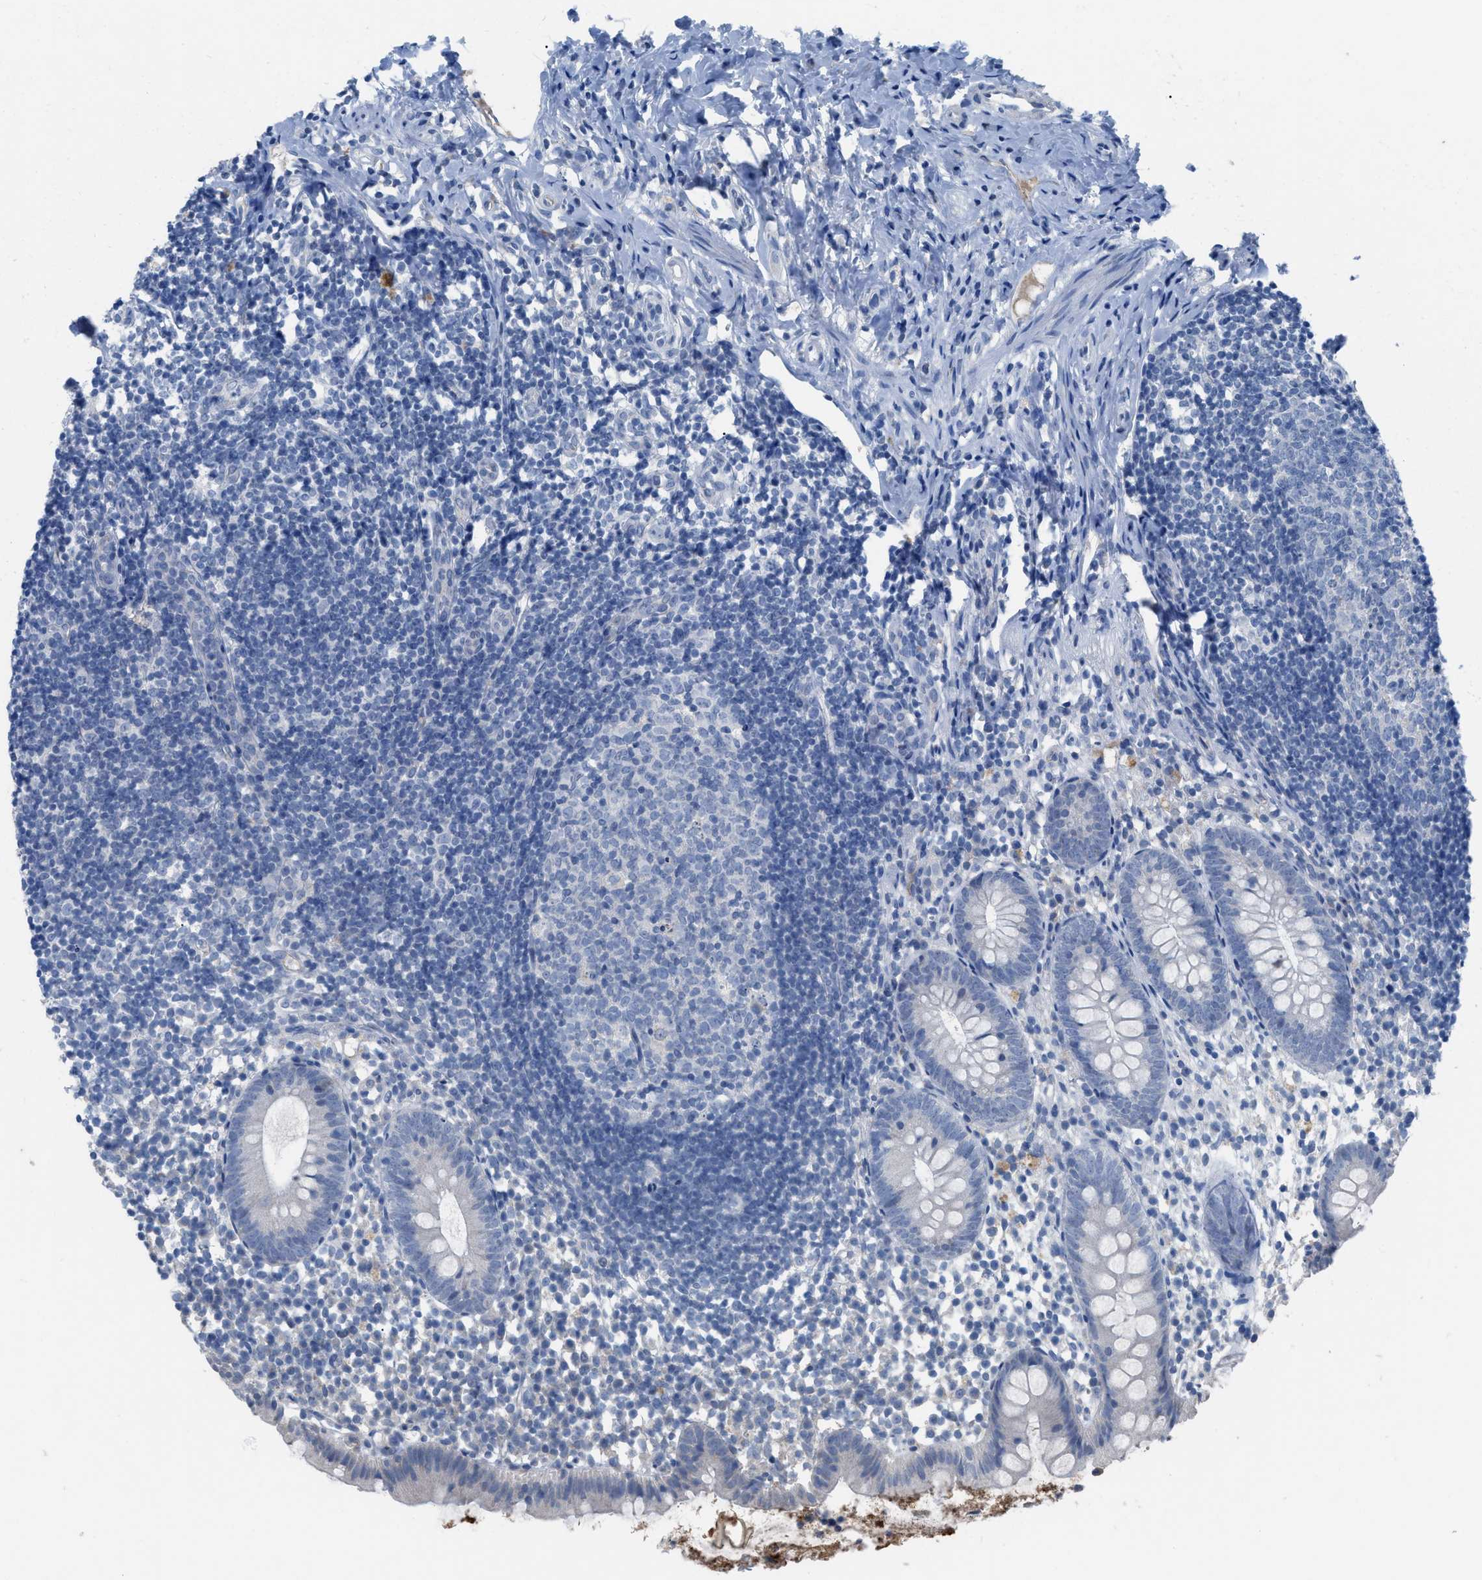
{"staining": {"intensity": "weak", "quantity": "<25%", "location": "cytoplasmic/membranous"}, "tissue": "appendix", "cell_type": "Glandular cells", "image_type": "normal", "snomed": [{"axis": "morphology", "description": "Normal tissue, NOS"}, {"axis": "topography", "description": "Appendix"}], "caption": "Immunohistochemistry (IHC) histopathology image of benign appendix: appendix stained with DAB displays no significant protein positivity in glandular cells. (DAB (3,3'-diaminobenzidine) IHC, high magnification).", "gene": "HPX", "patient": {"sex": "female", "age": 20}}